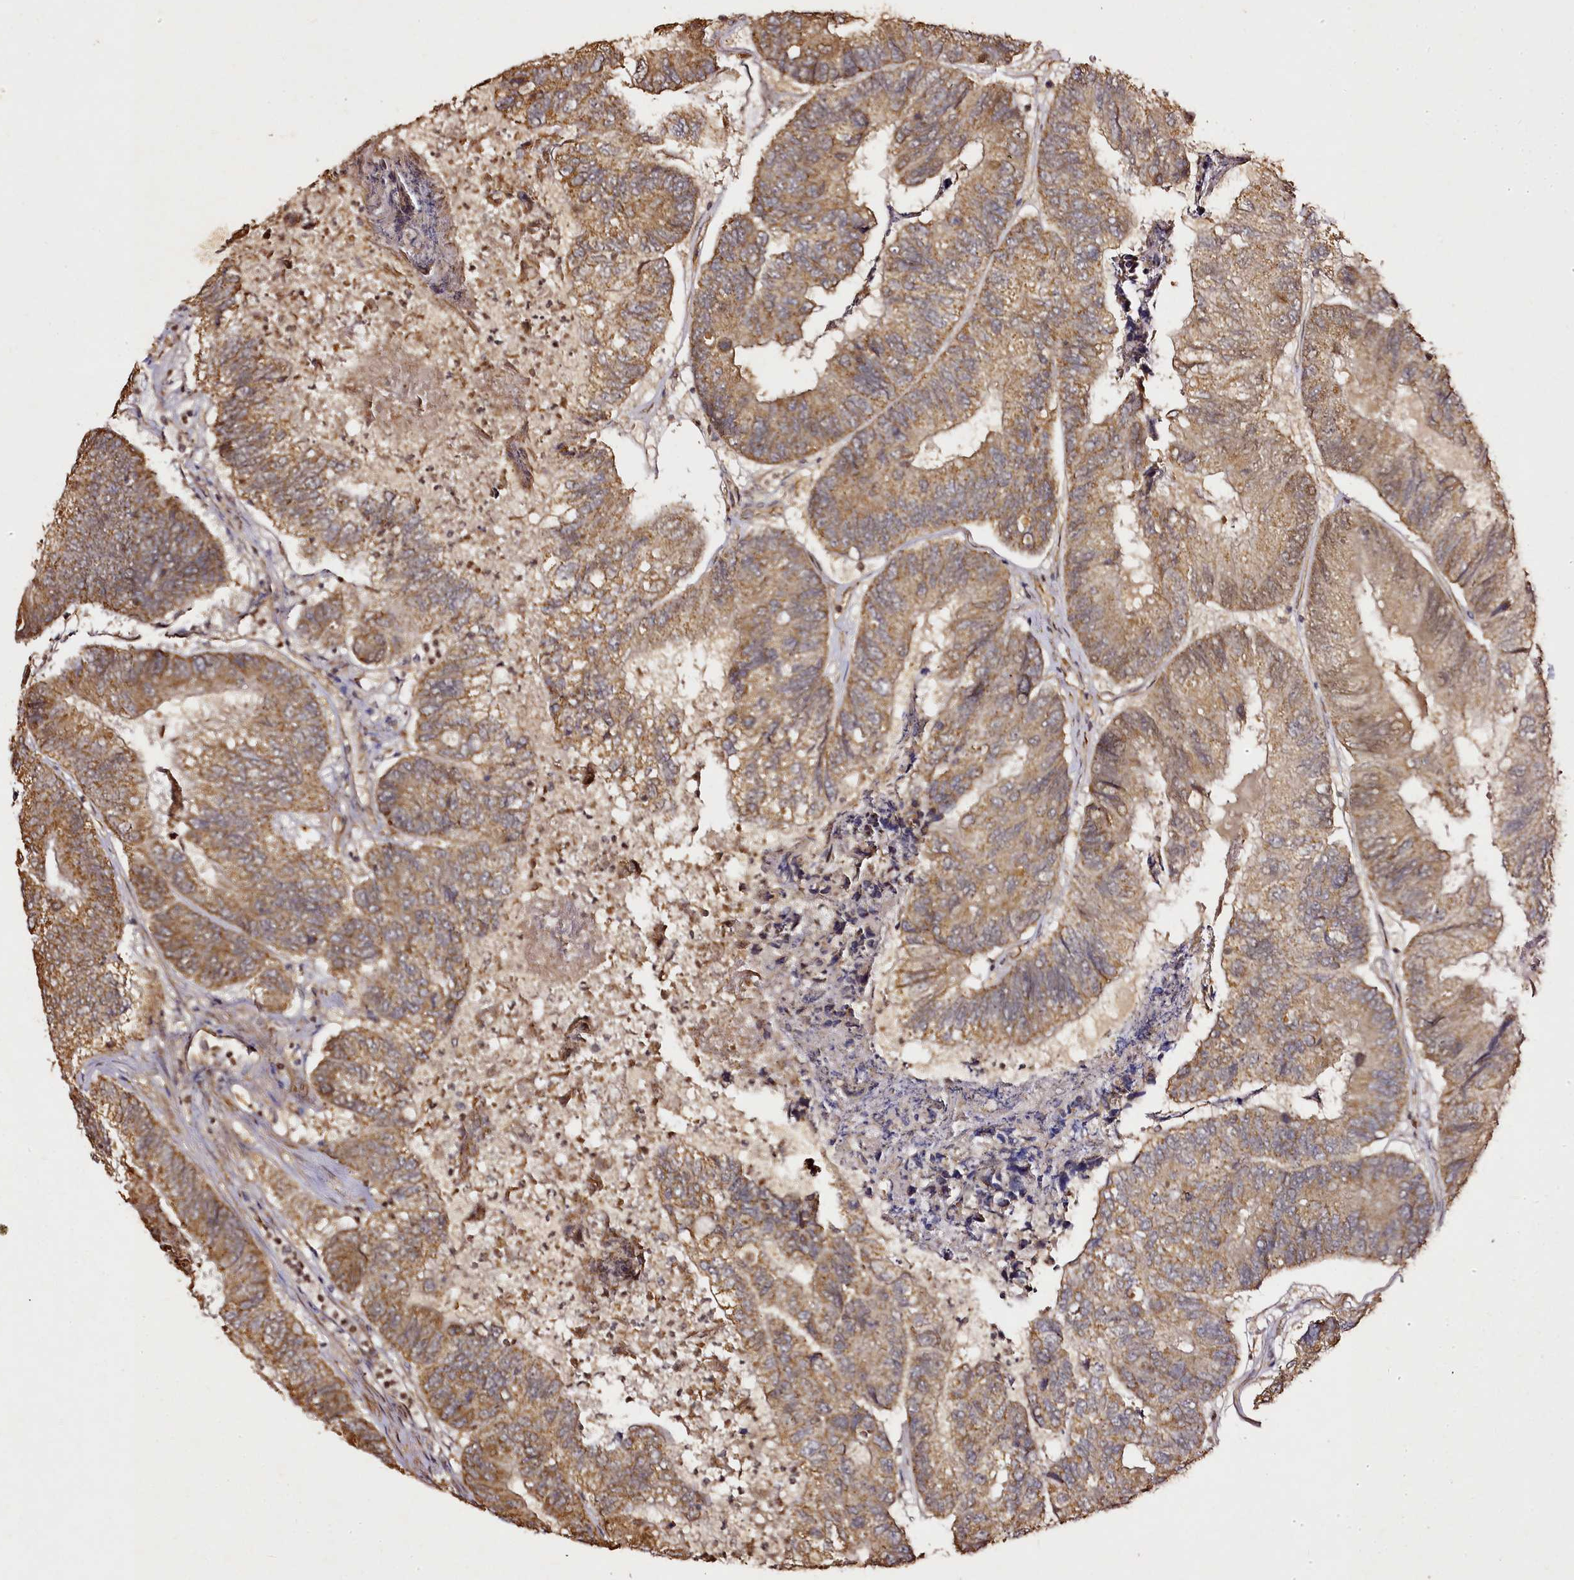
{"staining": {"intensity": "moderate", "quantity": ">75%", "location": "cytoplasmic/membranous"}, "tissue": "colorectal cancer", "cell_type": "Tumor cells", "image_type": "cancer", "snomed": [{"axis": "morphology", "description": "Adenocarcinoma, NOS"}, {"axis": "topography", "description": "Colon"}], "caption": "Protein expression analysis of colorectal adenocarcinoma demonstrates moderate cytoplasmic/membranous positivity in approximately >75% of tumor cells. (IHC, brightfield microscopy, high magnification).", "gene": "EDIL3", "patient": {"sex": "female", "age": 67}}